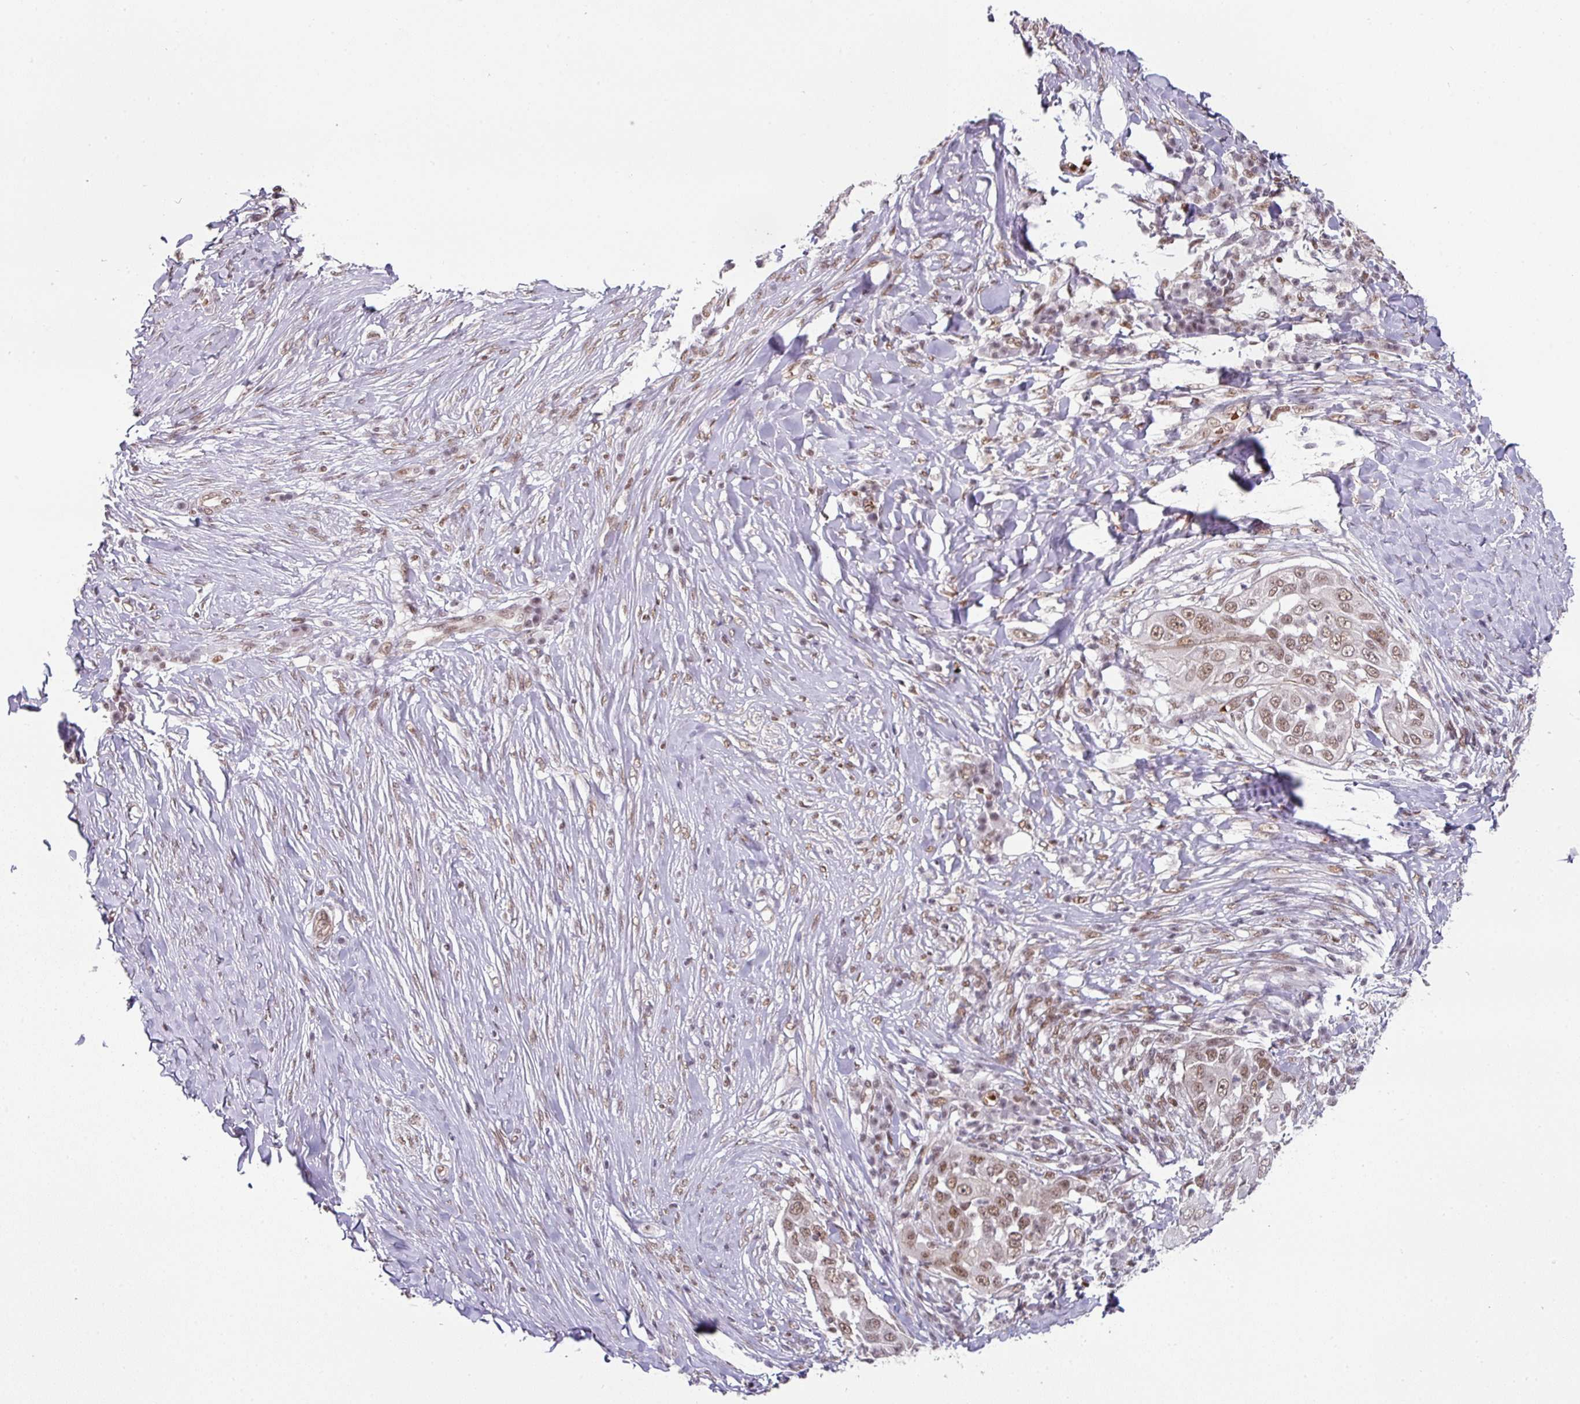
{"staining": {"intensity": "moderate", "quantity": ">75%", "location": "nuclear"}, "tissue": "skin cancer", "cell_type": "Tumor cells", "image_type": "cancer", "snomed": [{"axis": "morphology", "description": "Squamous cell carcinoma, NOS"}, {"axis": "topography", "description": "Skin"}], "caption": "Immunohistochemistry histopathology image of neoplastic tissue: squamous cell carcinoma (skin) stained using immunohistochemistry exhibits medium levels of moderate protein expression localized specifically in the nuclear of tumor cells, appearing as a nuclear brown color.", "gene": "NCOA5", "patient": {"sex": "female", "age": 44}}